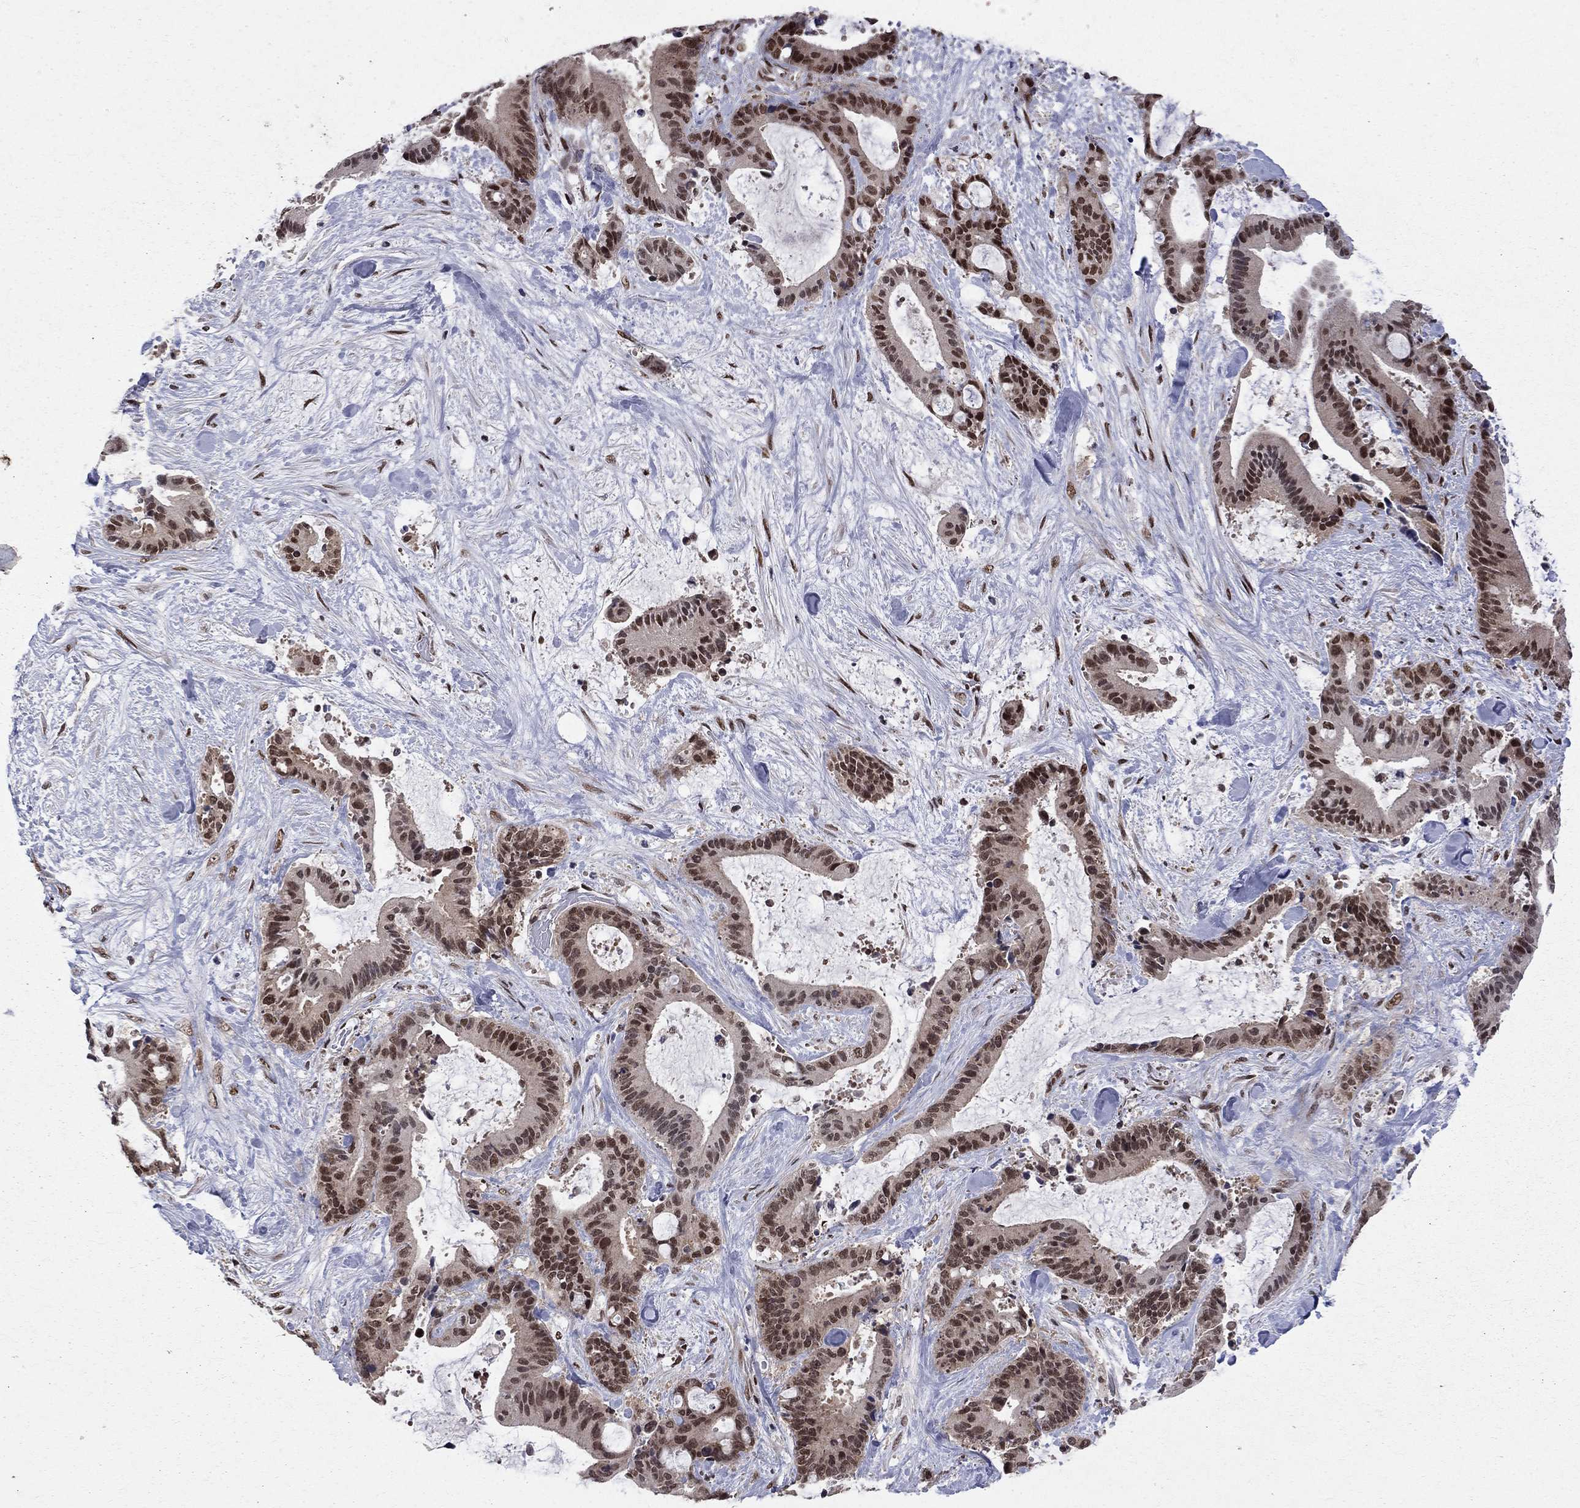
{"staining": {"intensity": "strong", "quantity": "25%-75%", "location": "nuclear"}, "tissue": "liver cancer", "cell_type": "Tumor cells", "image_type": "cancer", "snomed": [{"axis": "morphology", "description": "Cholangiocarcinoma"}, {"axis": "topography", "description": "Liver"}], "caption": "The photomicrograph demonstrates immunohistochemical staining of liver cancer (cholangiocarcinoma). There is strong nuclear positivity is seen in about 25%-75% of tumor cells.", "gene": "SAP30L", "patient": {"sex": "female", "age": 73}}